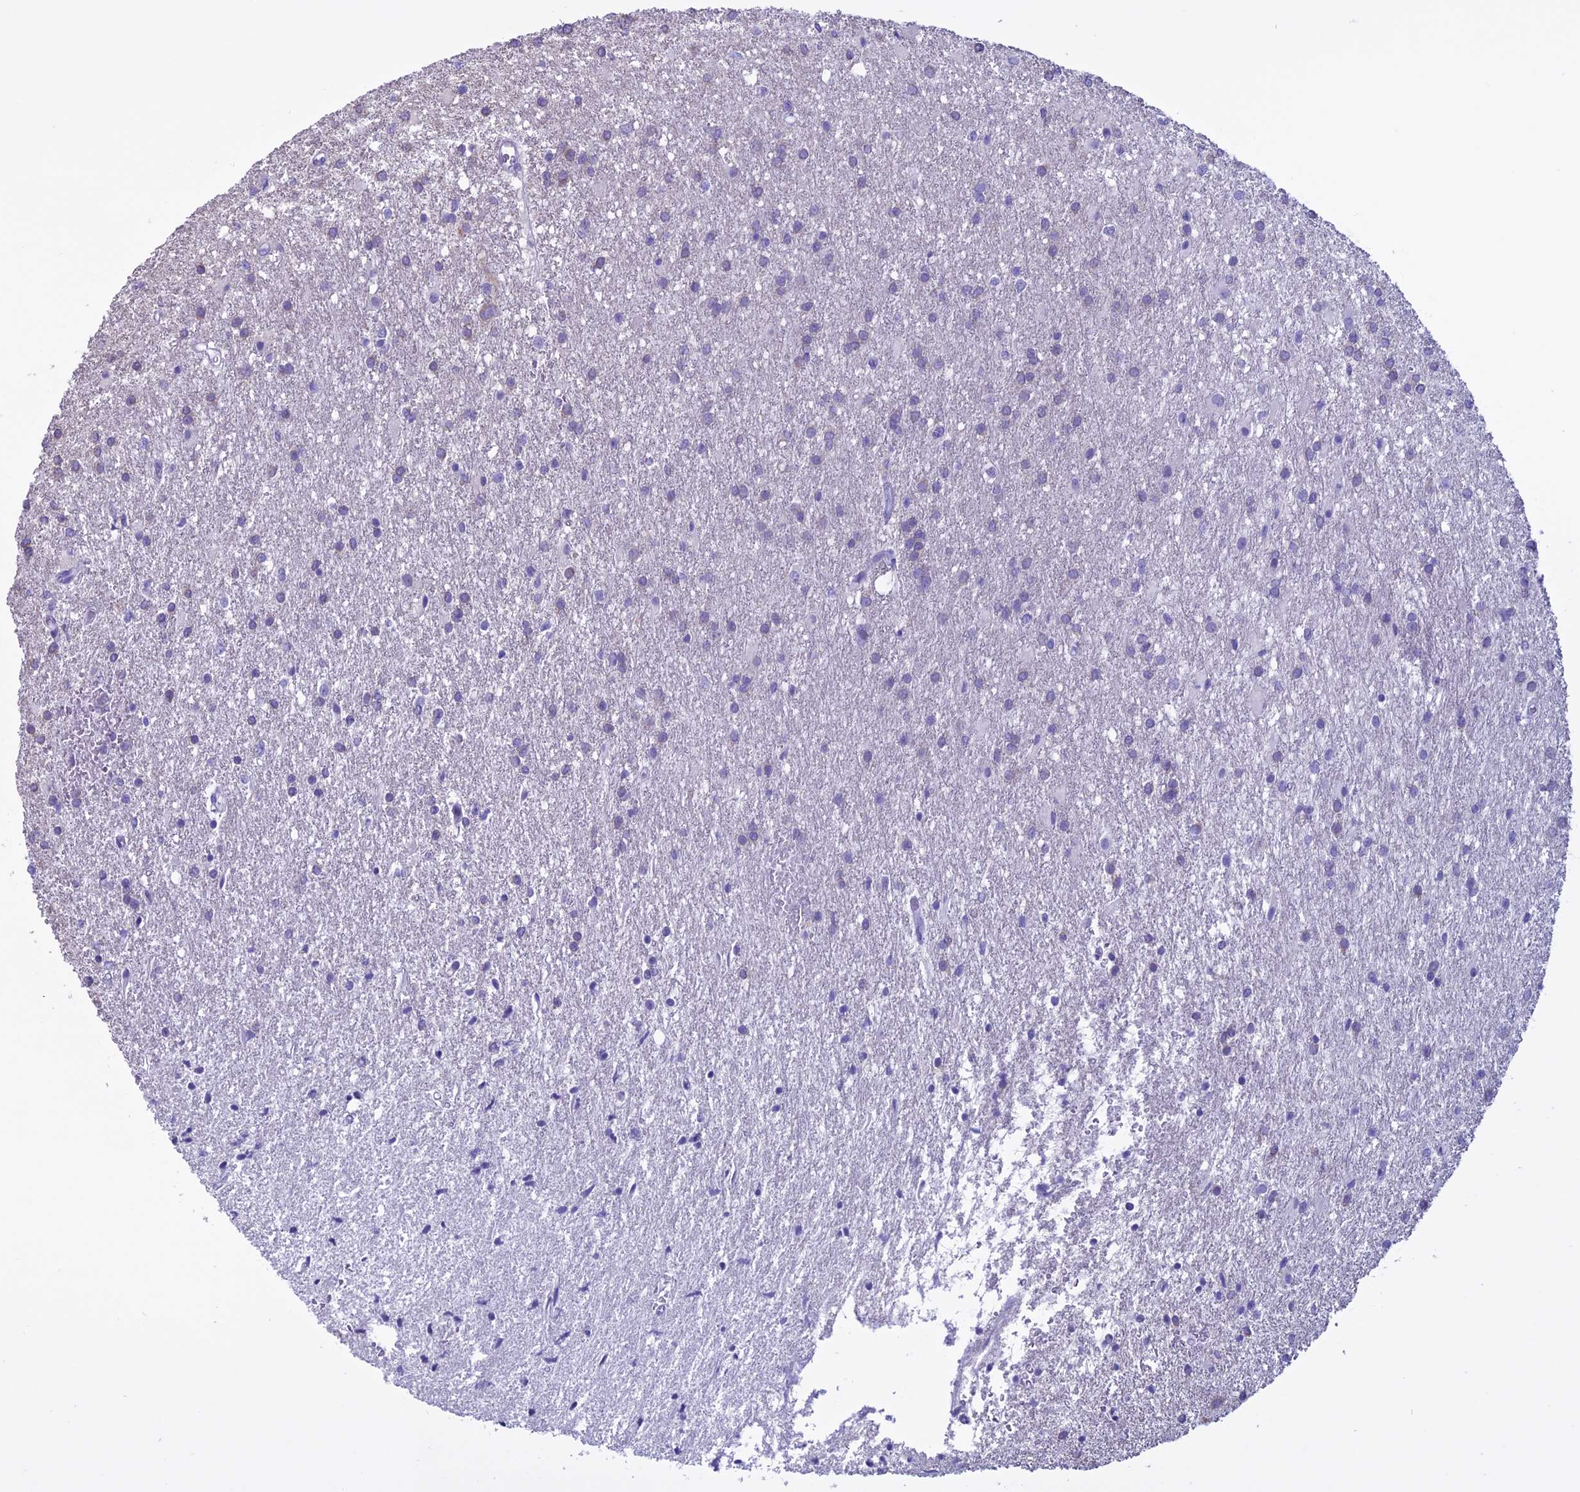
{"staining": {"intensity": "negative", "quantity": "none", "location": "none"}, "tissue": "glioma", "cell_type": "Tumor cells", "image_type": "cancer", "snomed": [{"axis": "morphology", "description": "Glioma, malignant, High grade"}, {"axis": "topography", "description": "Brain"}], "caption": "Immunohistochemical staining of human glioma demonstrates no significant positivity in tumor cells. (Brightfield microscopy of DAB immunohistochemistry at high magnification).", "gene": "MZB1", "patient": {"sex": "female", "age": 50}}